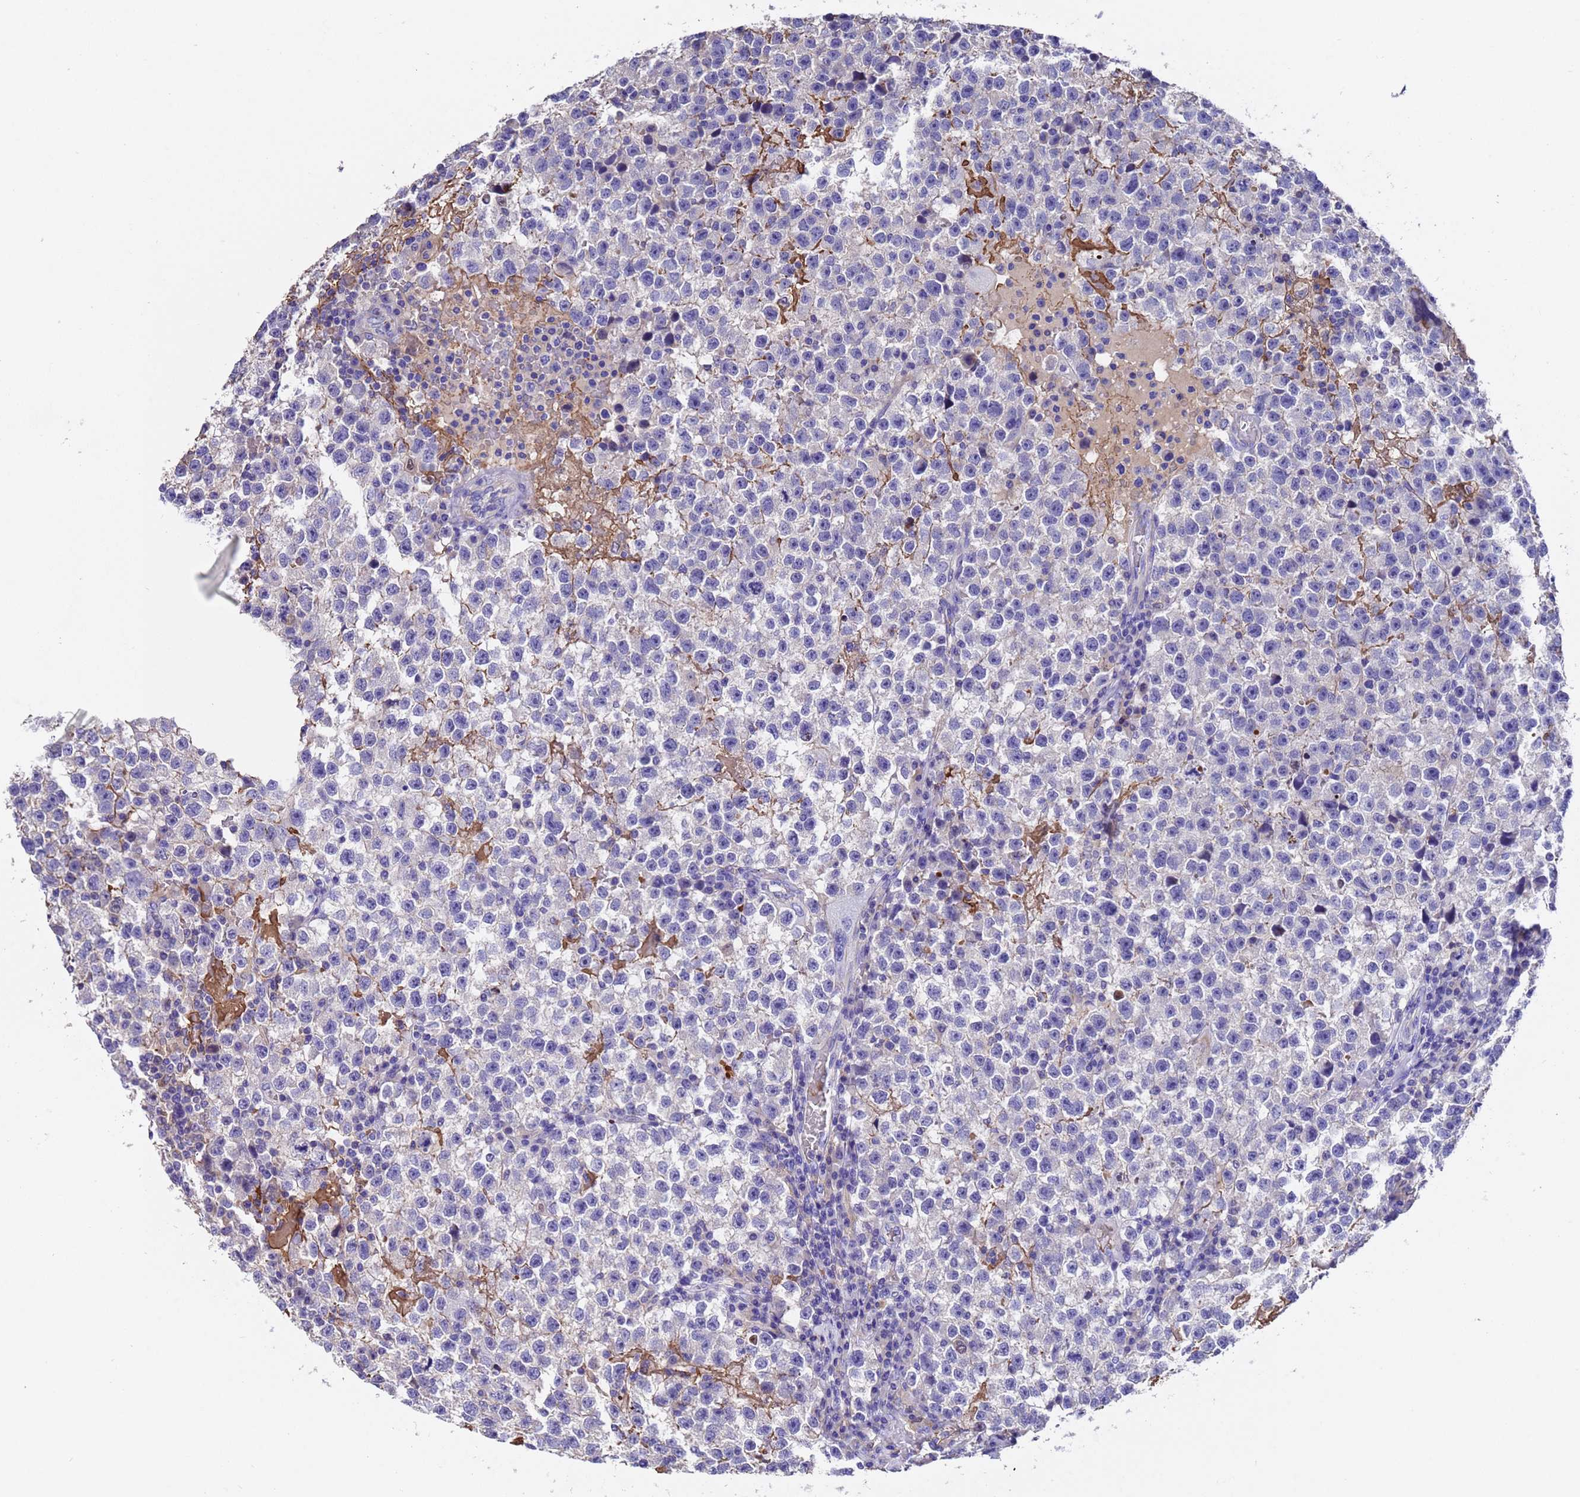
{"staining": {"intensity": "negative", "quantity": "none", "location": "none"}, "tissue": "testis cancer", "cell_type": "Tumor cells", "image_type": "cancer", "snomed": [{"axis": "morphology", "description": "Seminoma, NOS"}, {"axis": "topography", "description": "Testis"}], "caption": "Tumor cells show no significant protein expression in testis cancer (seminoma).", "gene": "ELP6", "patient": {"sex": "male", "age": 22}}